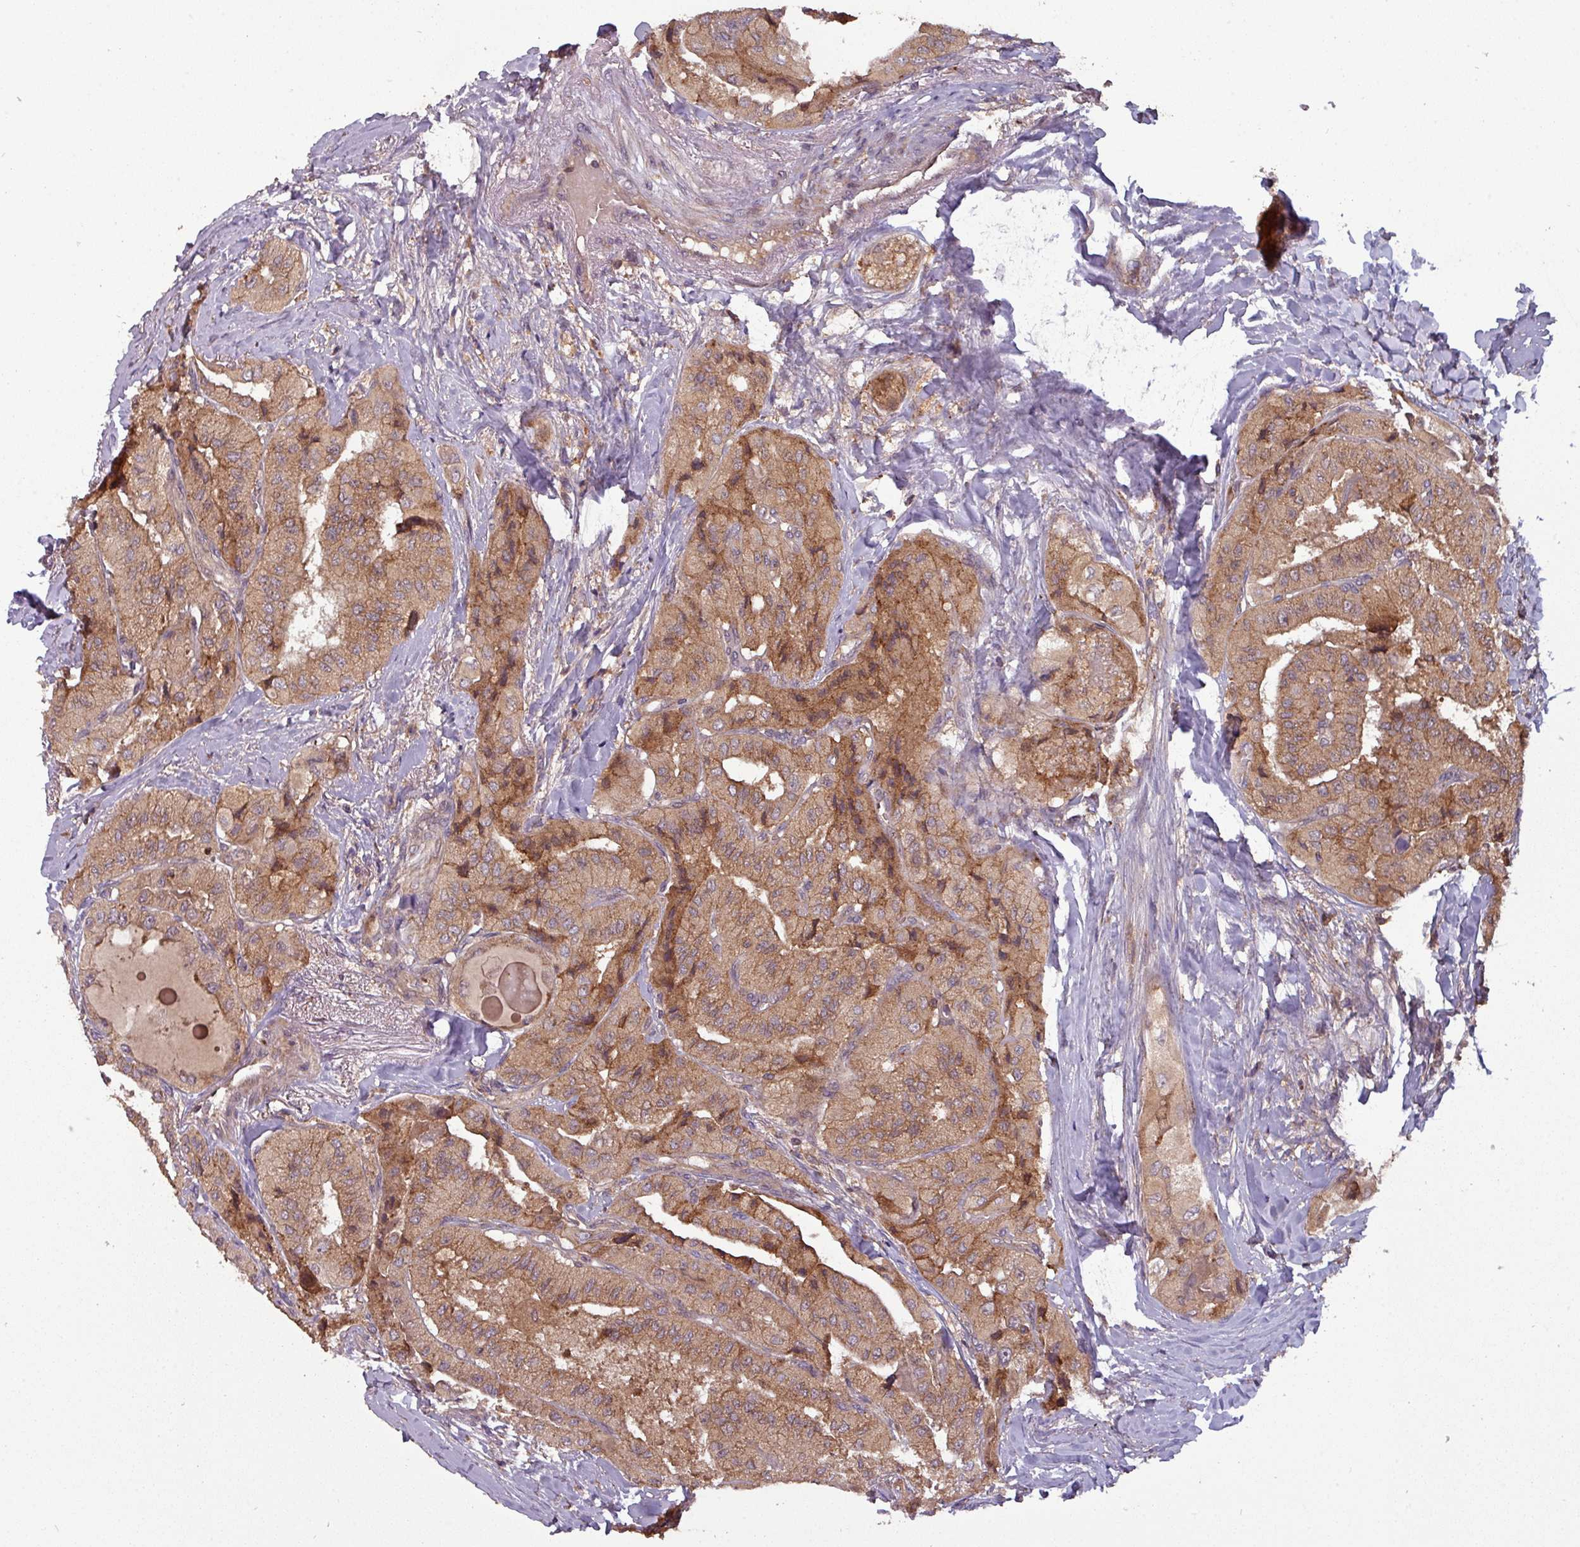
{"staining": {"intensity": "moderate", "quantity": ">75%", "location": "cytoplasmic/membranous"}, "tissue": "thyroid cancer", "cell_type": "Tumor cells", "image_type": "cancer", "snomed": [{"axis": "morphology", "description": "Normal tissue, NOS"}, {"axis": "morphology", "description": "Papillary adenocarcinoma, NOS"}, {"axis": "topography", "description": "Thyroid gland"}], "caption": "The histopathology image shows staining of papillary adenocarcinoma (thyroid), revealing moderate cytoplasmic/membranous protein positivity (brown color) within tumor cells.", "gene": "GSKIP", "patient": {"sex": "female", "age": 59}}